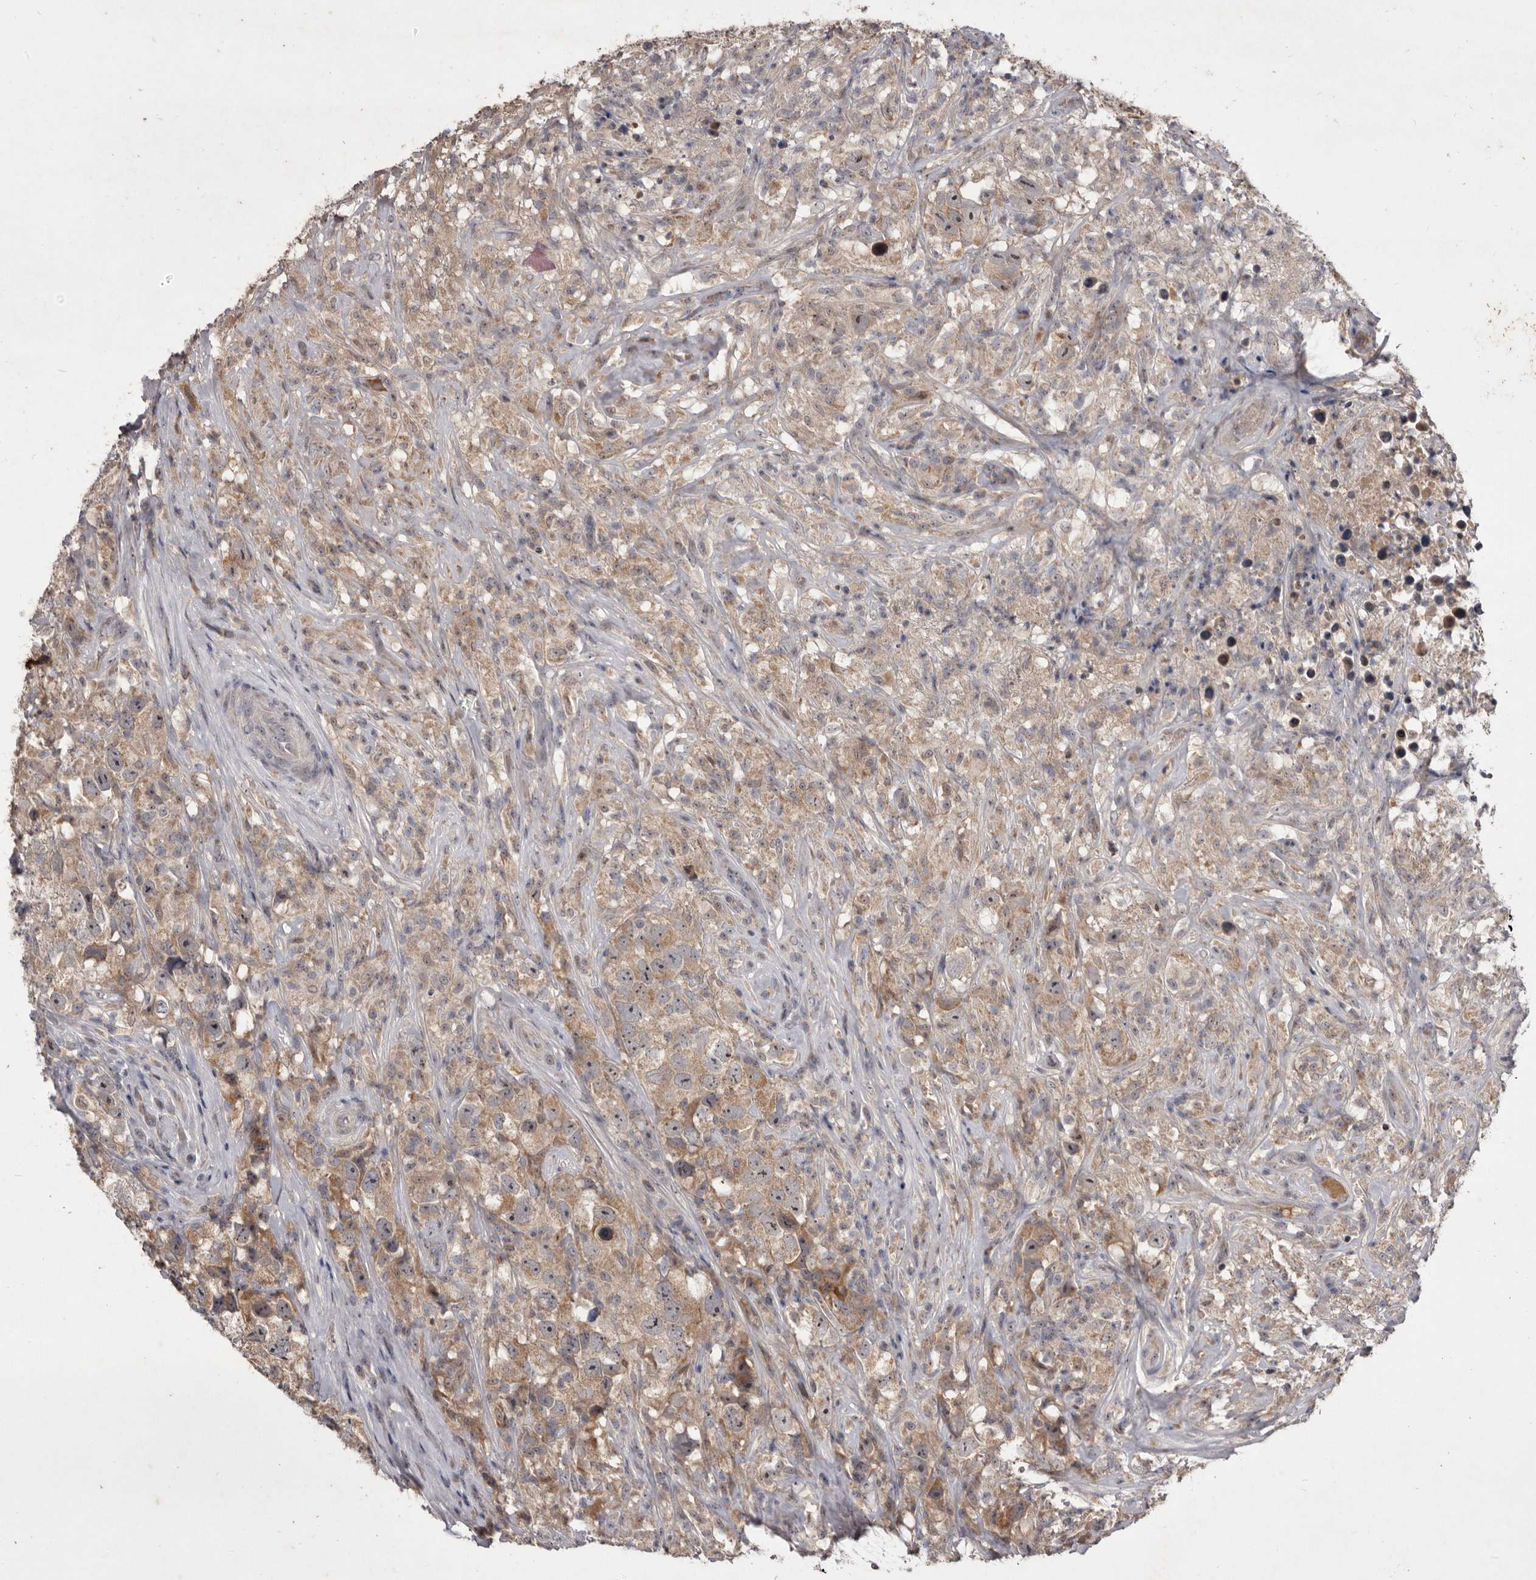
{"staining": {"intensity": "moderate", "quantity": ">75%", "location": "cytoplasmic/membranous"}, "tissue": "testis cancer", "cell_type": "Tumor cells", "image_type": "cancer", "snomed": [{"axis": "morphology", "description": "Seminoma, NOS"}, {"axis": "topography", "description": "Testis"}], "caption": "Immunohistochemistry (IHC) image of human testis seminoma stained for a protein (brown), which displays medium levels of moderate cytoplasmic/membranous expression in about >75% of tumor cells.", "gene": "FLAD1", "patient": {"sex": "male", "age": 49}}